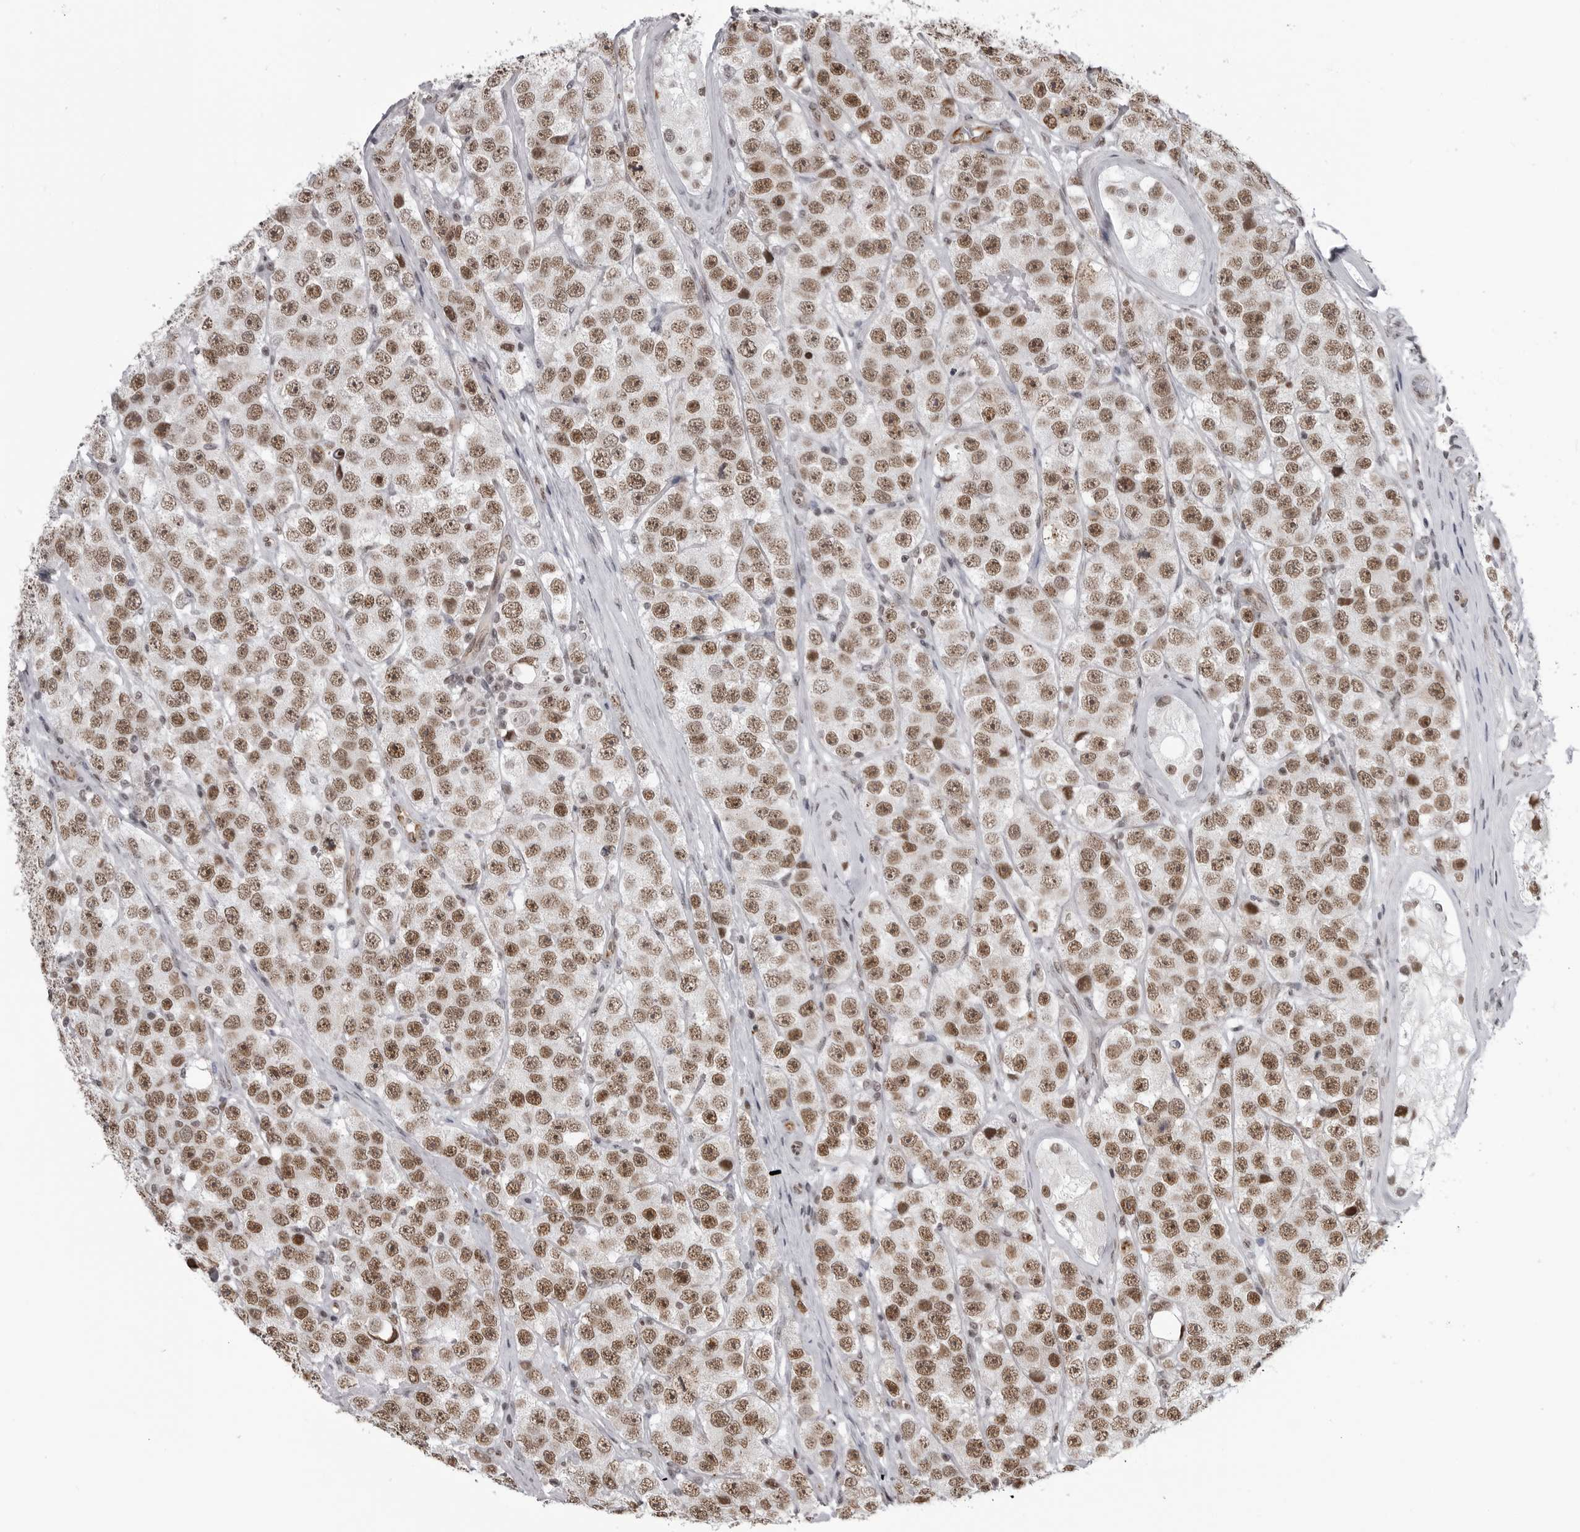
{"staining": {"intensity": "moderate", "quantity": ">75%", "location": "nuclear"}, "tissue": "testis cancer", "cell_type": "Tumor cells", "image_type": "cancer", "snomed": [{"axis": "morphology", "description": "Seminoma, NOS"}, {"axis": "topography", "description": "Testis"}], "caption": "Immunohistochemistry (IHC) histopathology image of neoplastic tissue: testis cancer (seminoma) stained using immunohistochemistry reveals medium levels of moderate protein expression localized specifically in the nuclear of tumor cells, appearing as a nuclear brown color.", "gene": "RNF26", "patient": {"sex": "male", "age": 28}}